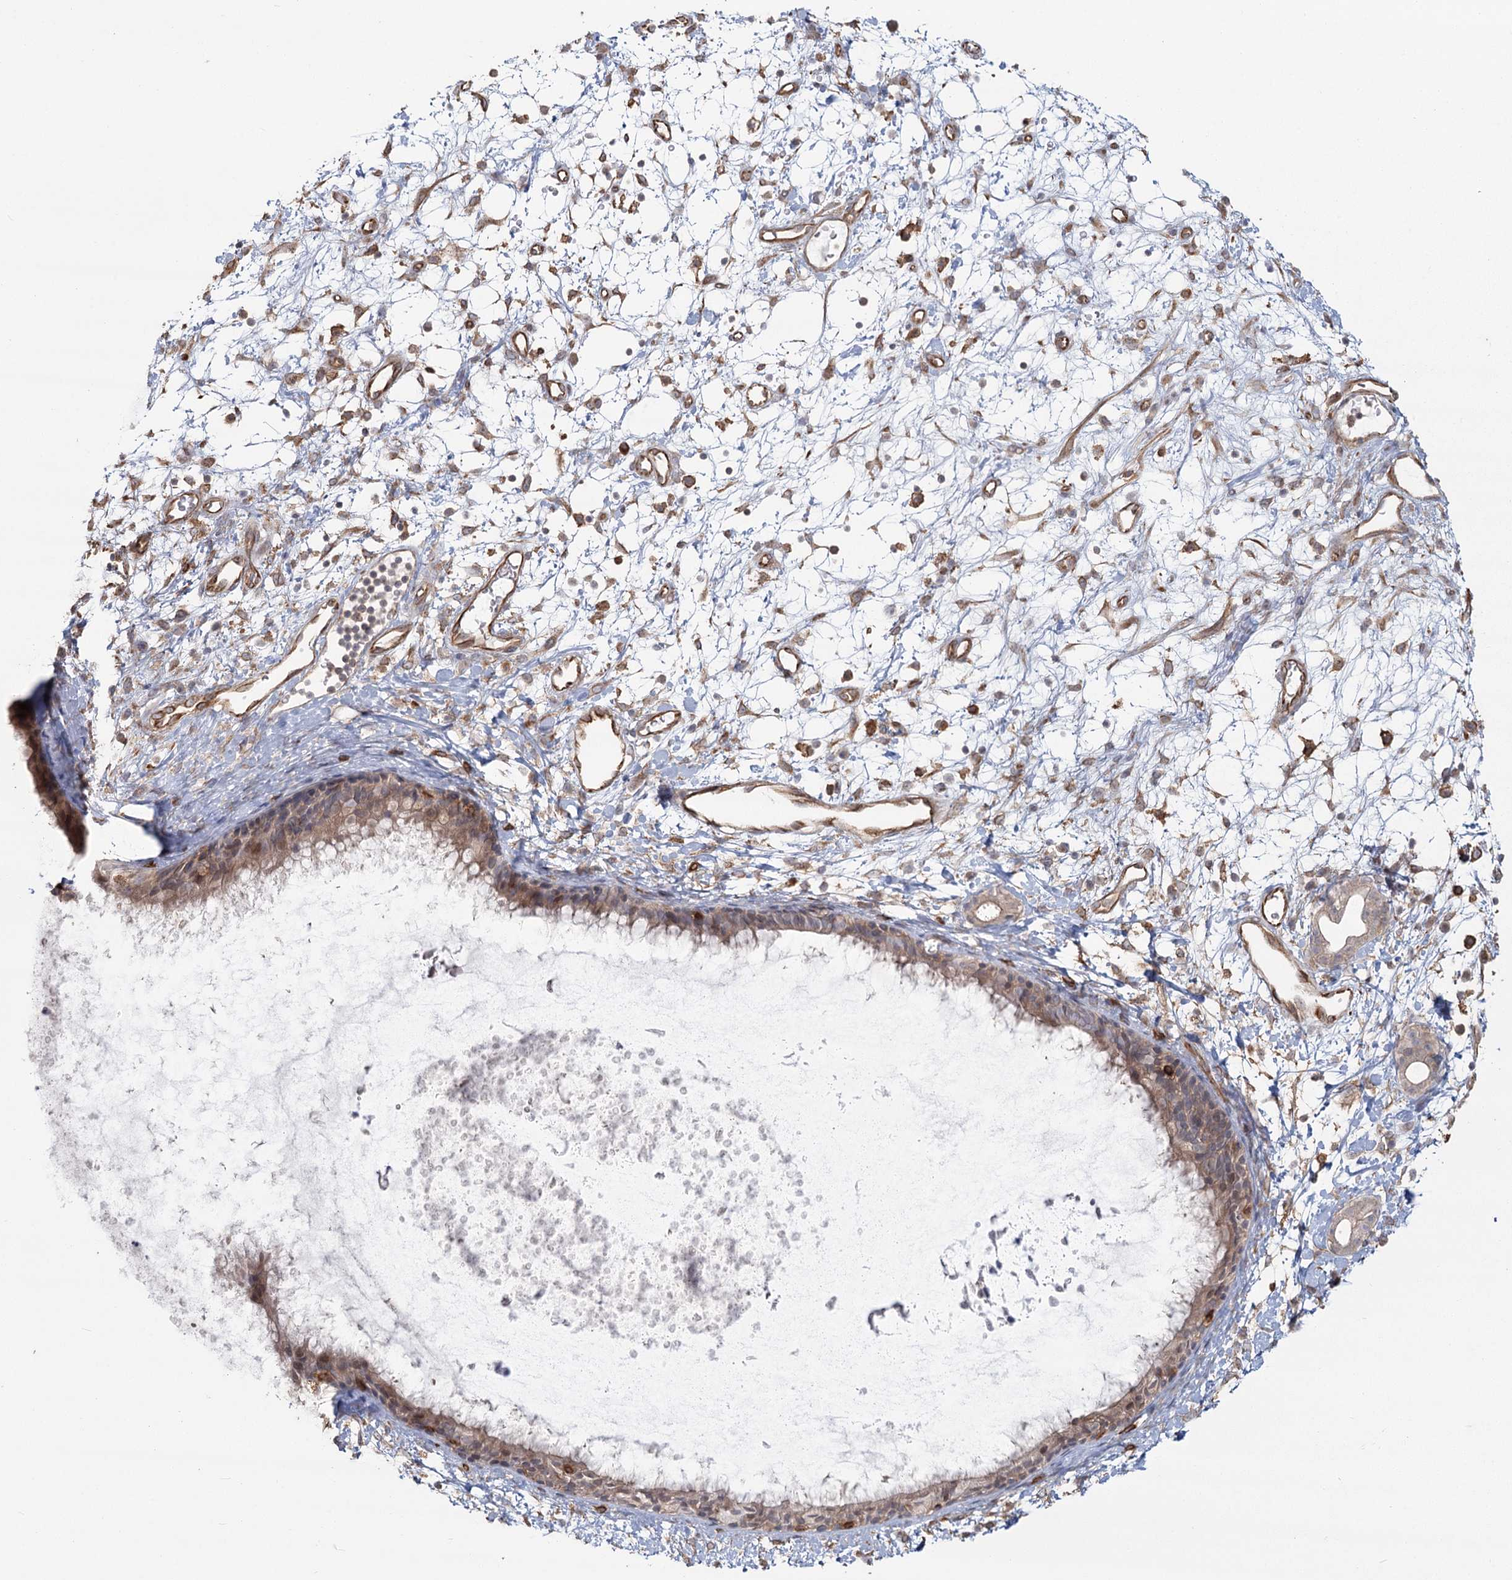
{"staining": {"intensity": "moderate", "quantity": ">75%", "location": "cytoplasmic/membranous"}, "tissue": "nasopharynx", "cell_type": "Respiratory epithelial cells", "image_type": "normal", "snomed": [{"axis": "morphology", "description": "Normal tissue, NOS"}, {"axis": "topography", "description": "Nasopharynx"}], "caption": "IHC histopathology image of benign nasopharynx: nasopharynx stained using IHC displays medium levels of moderate protein expression localized specifically in the cytoplasmic/membranous of respiratory epithelial cells, appearing as a cytoplasmic/membranous brown color.", "gene": "AP2M1", "patient": {"sex": "male", "age": 22}}